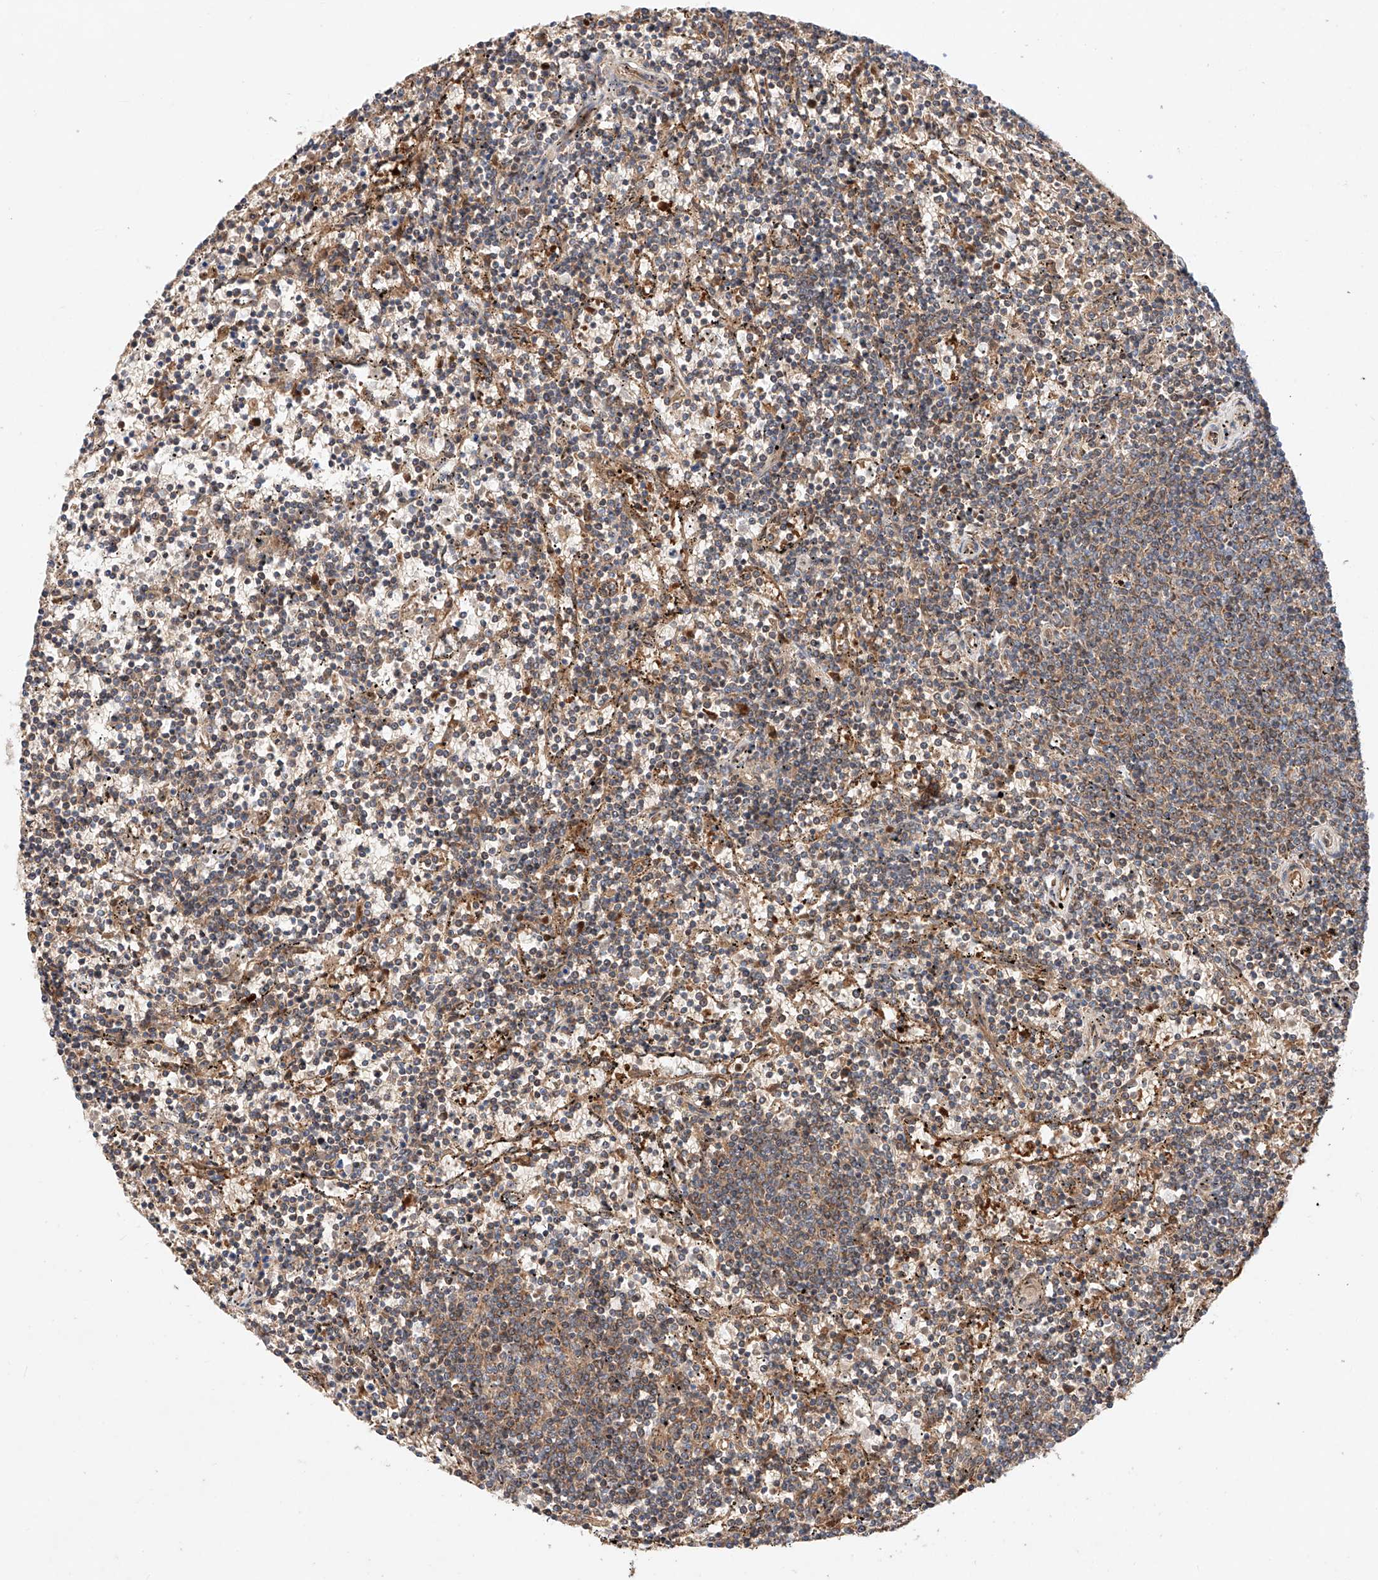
{"staining": {"intensity": "weak", "quantity": "25%-75%", "location": "cytoplasmic/membranous"}, "tissue": "lymphoma", "cell_type": "Tumor cells", "image_type": "cancer", "snomed": [{"axis": "morphology", "description": "Malignant lymphoma, non-Hodgkin's type, Low grade"}, {"axis": "topography", "description": "Spleen"}], "caption": "Malignant lymphoma, non-Hodgkin's type (low-grade) was stained to show a protein in brown. There is low levels of weak cytoplasmic/membranous positivity in about 25%-75% of tumor cells.", "gene": "NR1D1", "patient": {"sex": "female", "age": 50}}